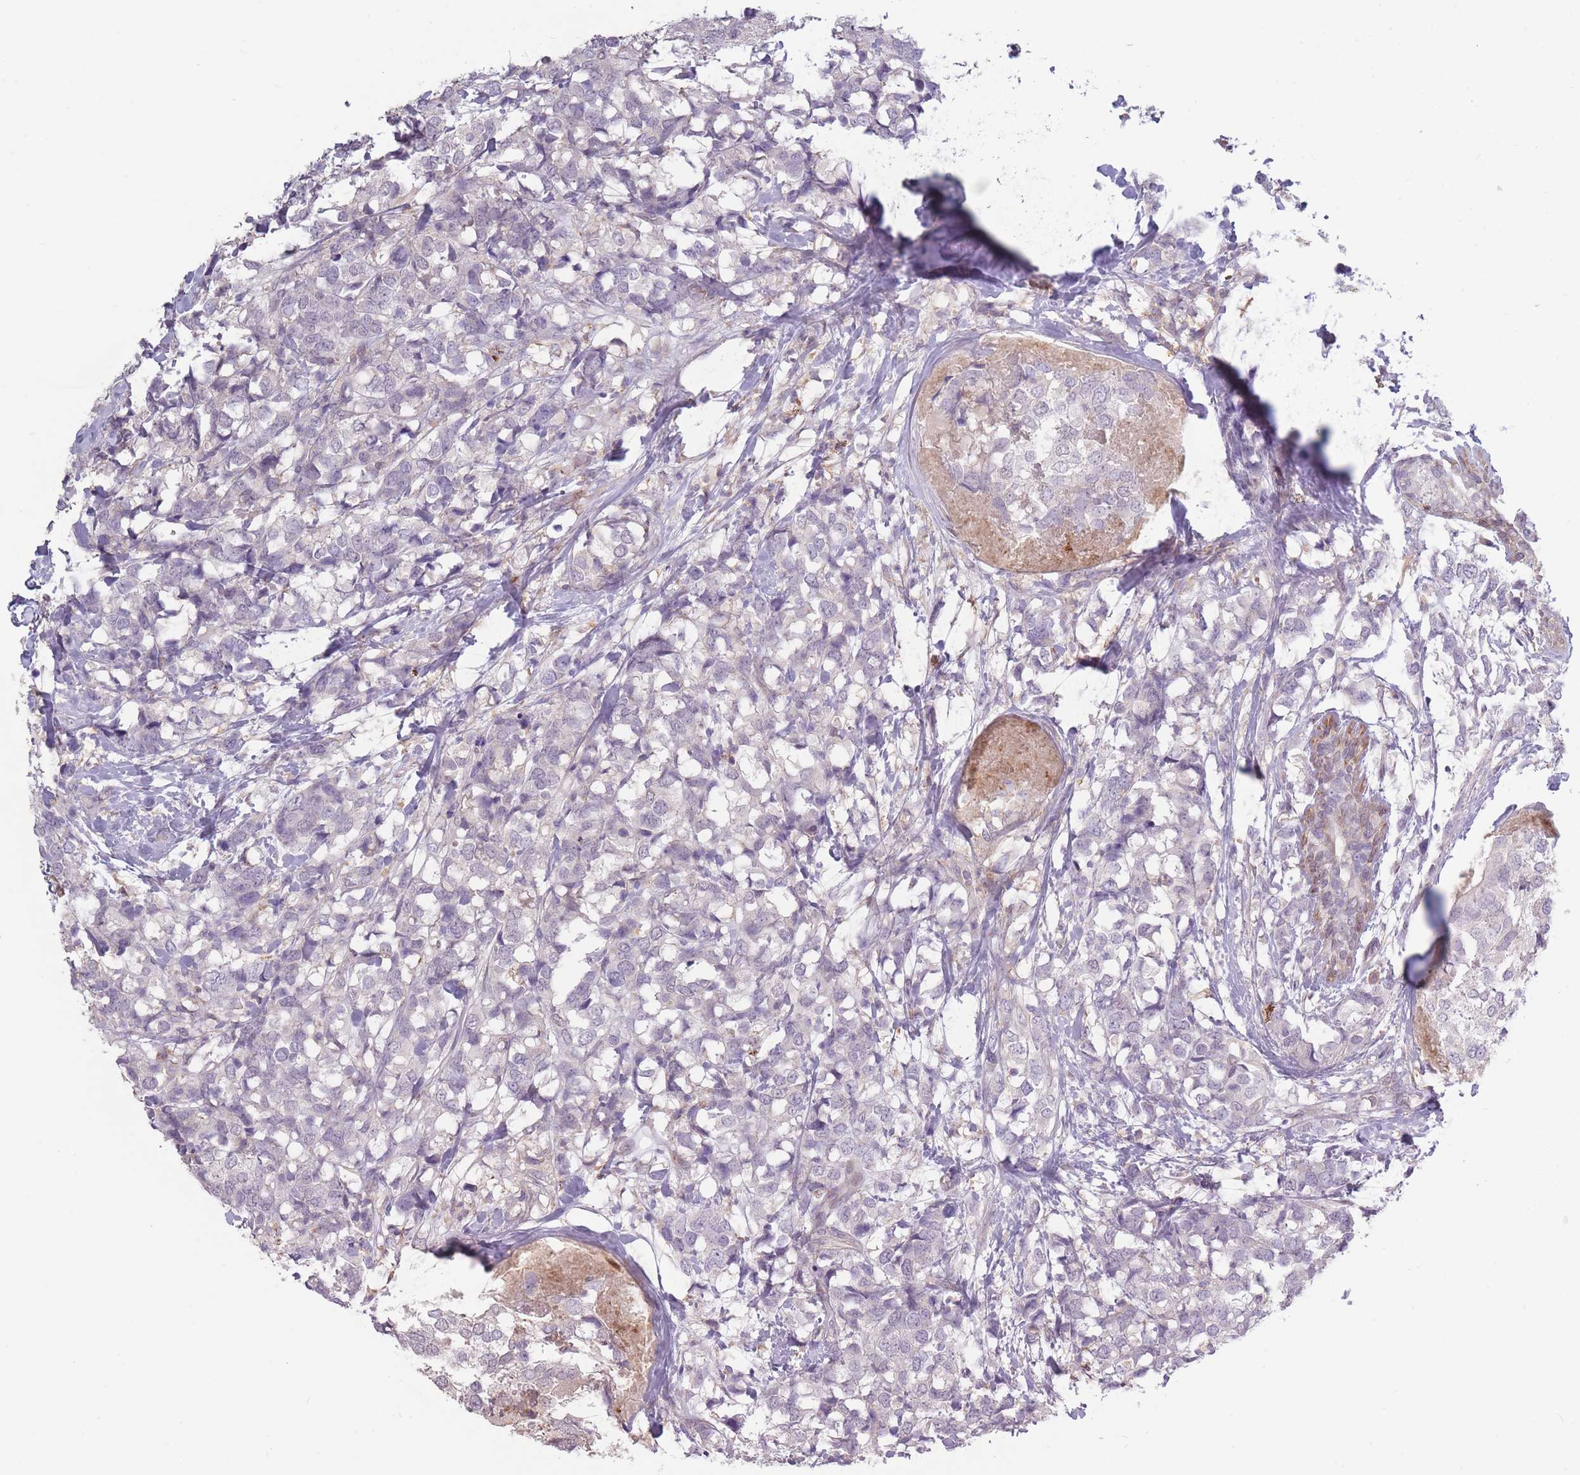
{"staining": {"intensity": "negative", "quantity": "none", "location": "none"}, "tissue": "breast cancer", "cell_type": "Tumor cells", "image_type": "cancer", "snomed": [{"axis": "morphology", "description": "Lobular carcinoma"}, {"axis": "topography", "description": "Breast"}], "caption": "Immunohistochemistry of human lobular carcinoma (breast) displays no positivity in tumor cells.", "gene": "TET3", "patient": {"sex": "female", "age": 59}}